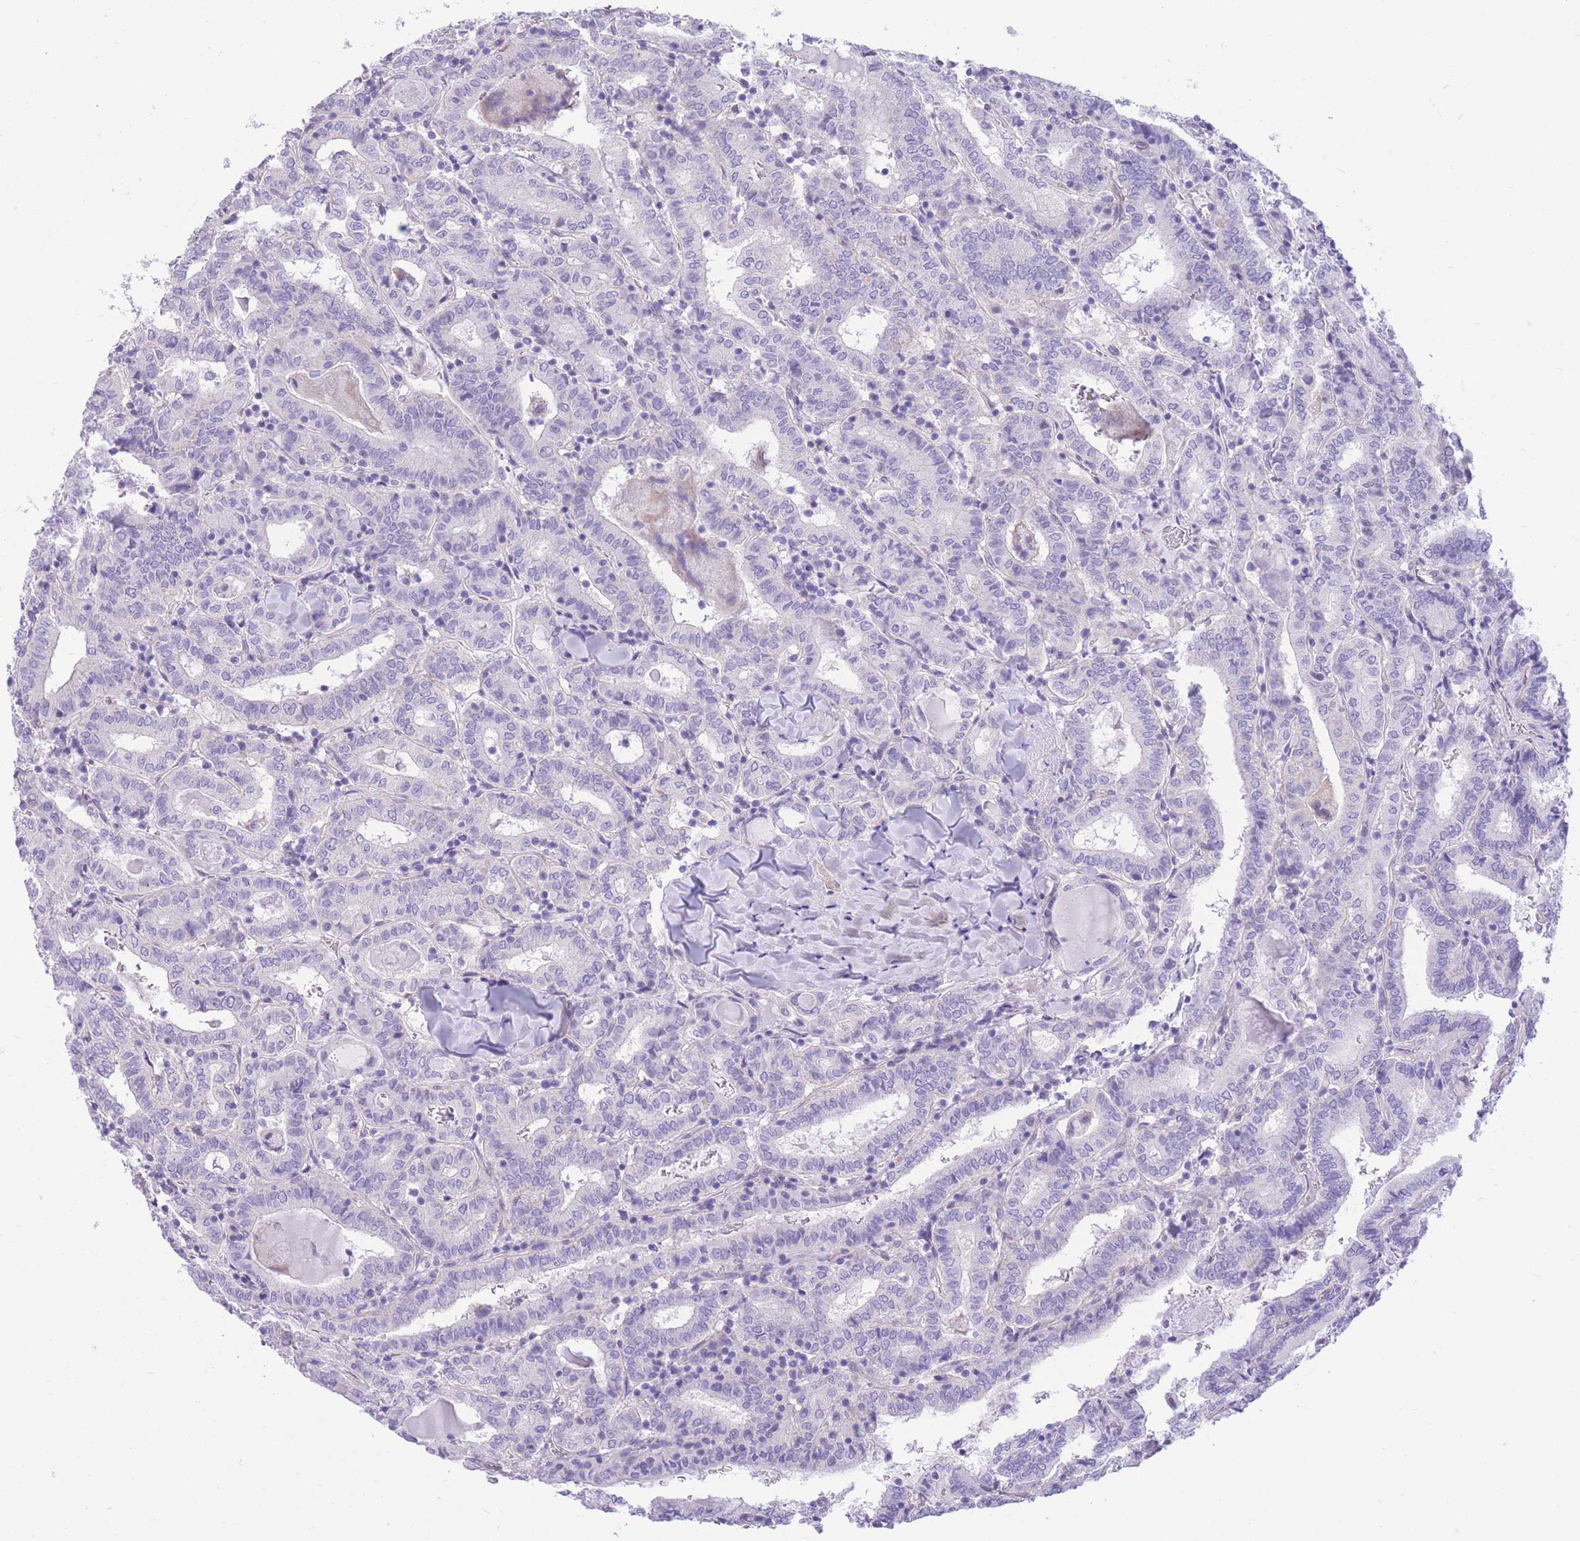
{"staining": {"intensity": "negative", "quantity": "none", "location": "none"}, "tissue": "thyroid cancer", "cell_type": "Tumor cells", "image_type": "cancer", "snomed": [{"axis": "morphology", "description": "Papillary adenocarcinoma, NOS"}, {"axis": "topography", "description": "Thyroid gland"}], "caption": "The image reveals no significant staining in tumor cells of papillary adenocarcinoma (thyroid).", "gene": "ZNF311", "patient": {"sex": "female", "age": 72}}